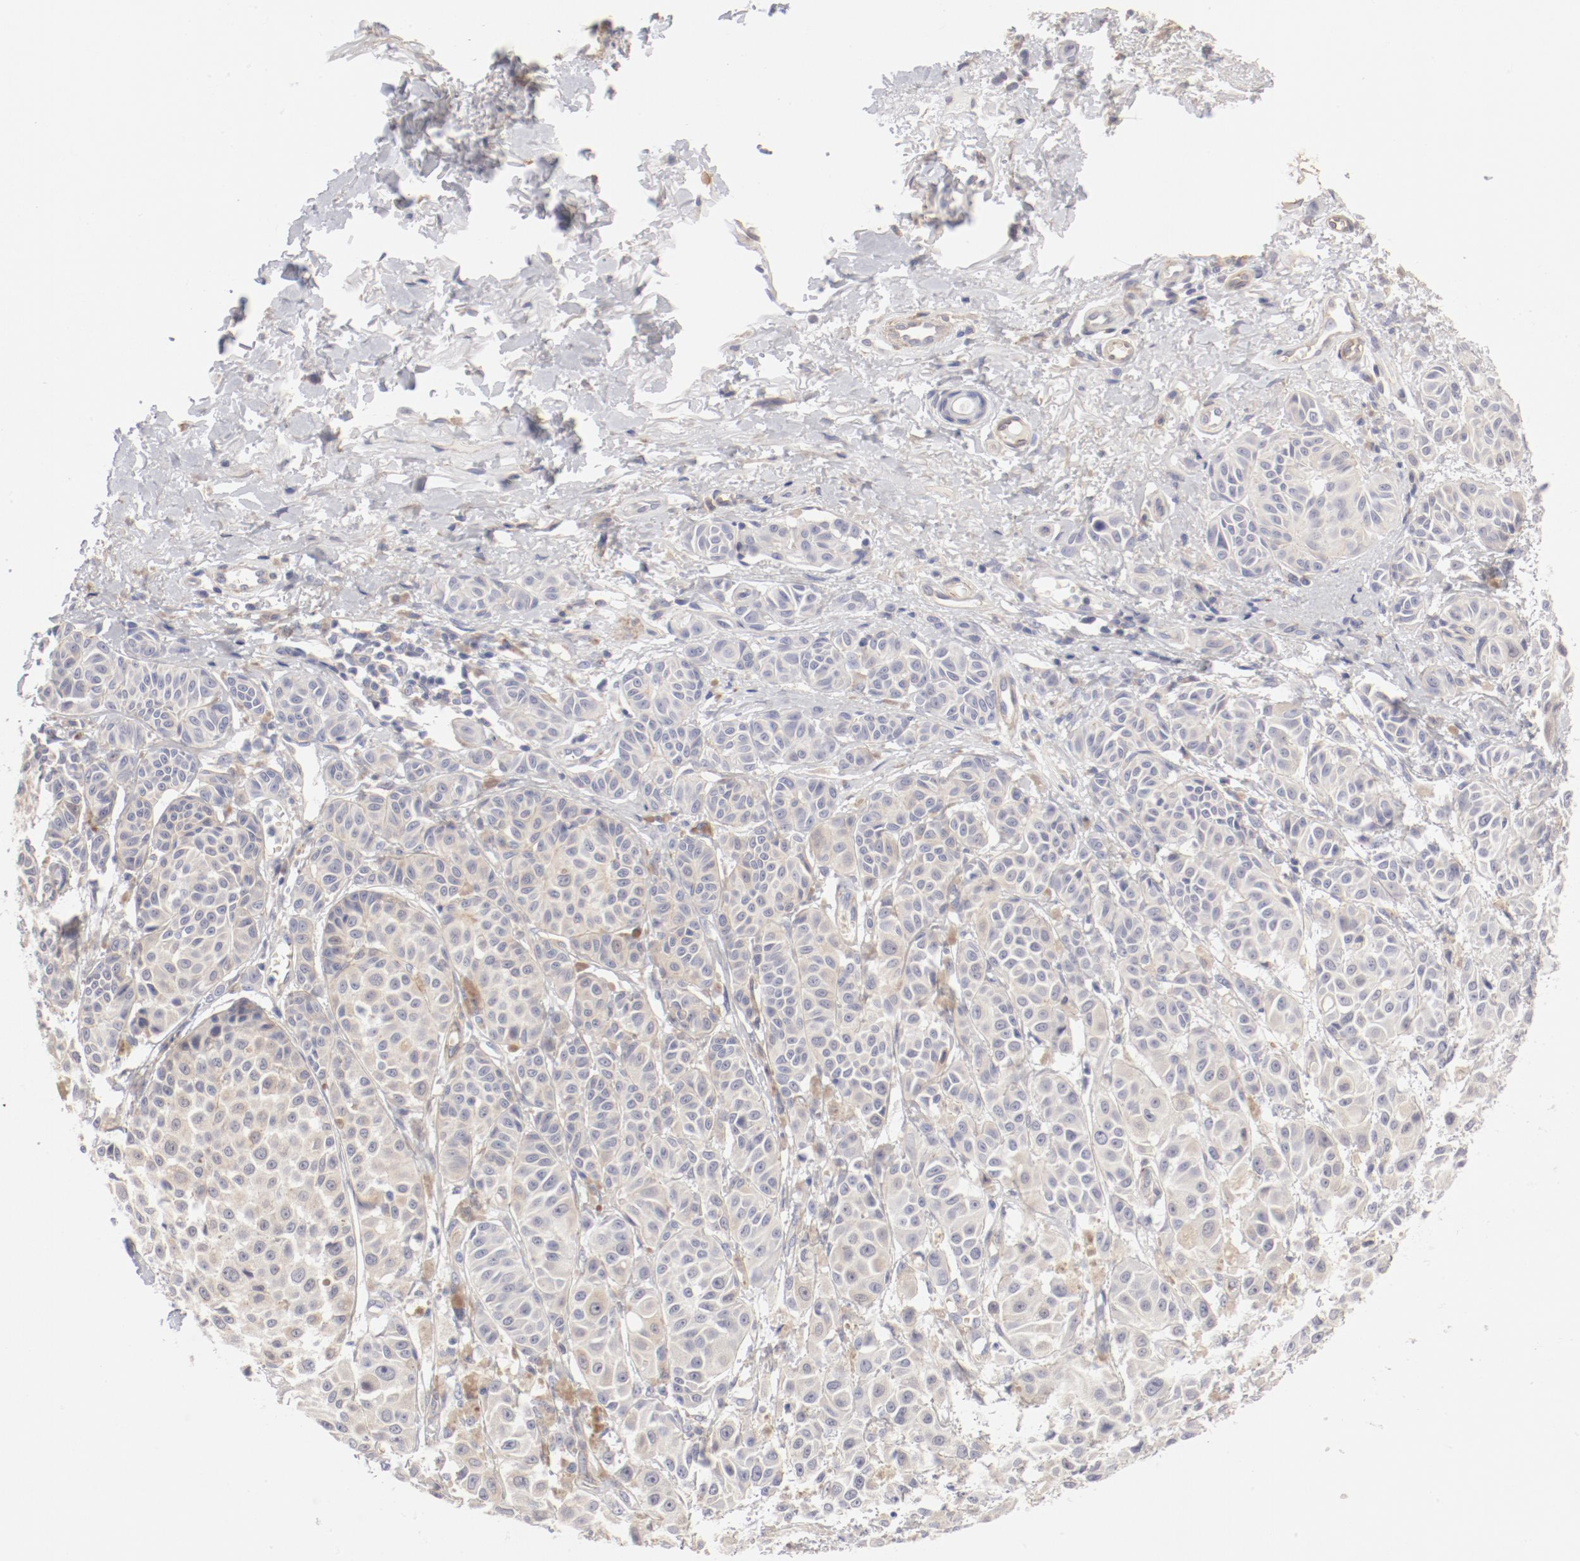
{"staining": {"intensity": "weak", "quantity": ">75%", "location": "cytoplasmic/membranous"}, "tissue": "melanoma", "cell_type": "Tumor cells", "image_type": "cancer", "snomed": [{"axis": "morphology", "description": "Malignant melanoma, NOS"}, {"axis": "topography", "description": "Skin"}], "caption": "DAB (3,3'-diaminobenzidine) immunohistochemical staining of melanoma exhibits weak cytoplasmic/membranous protein positivity in about >75% of tumor cells.", "gene": "LAX1", "patient": {"sex": "male", "age": 76}}